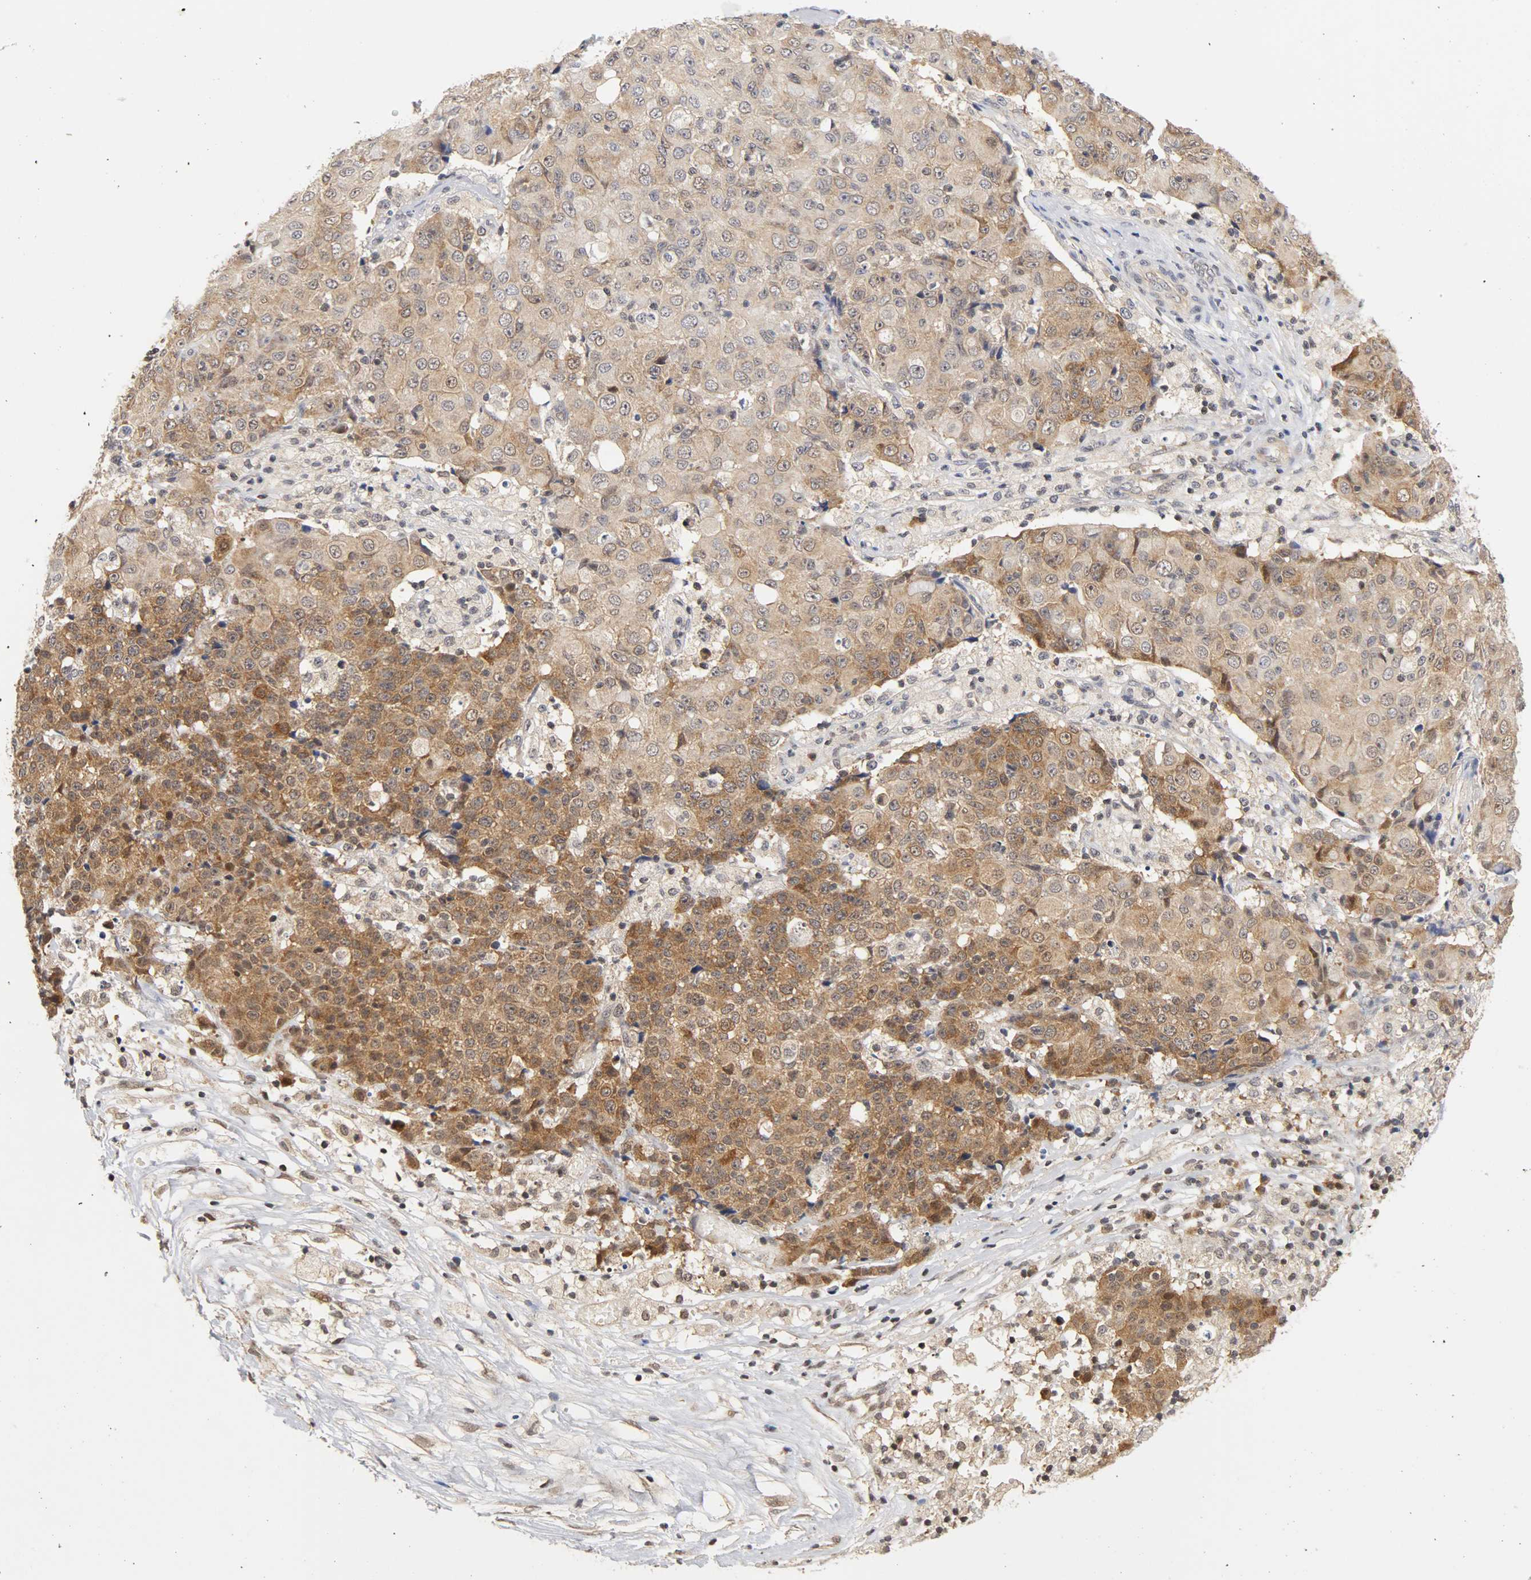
{"staining": {"intensity": "strong", "quantity": ">75%", "location": "cytoplasmic/membranous,nuclear"}, "tissue": "ovarian cancer", "cell_type": "Tumor cells", "image_type": "cancer", "snomed": [{"axis": "morphology", "description": "Carcinoma, endometroid"}, {"axis": "topography", "description": "Ovary"}], "caption": "A histopathology image of human ovarian cancer (endometroid carcinoma) stained for a protein demonstrates strong cytoplasmic/membranous and nuclear brown staining in tumor cells.", "gene": "UBE2M", "patient": {"sex": "female", "age": 42}}